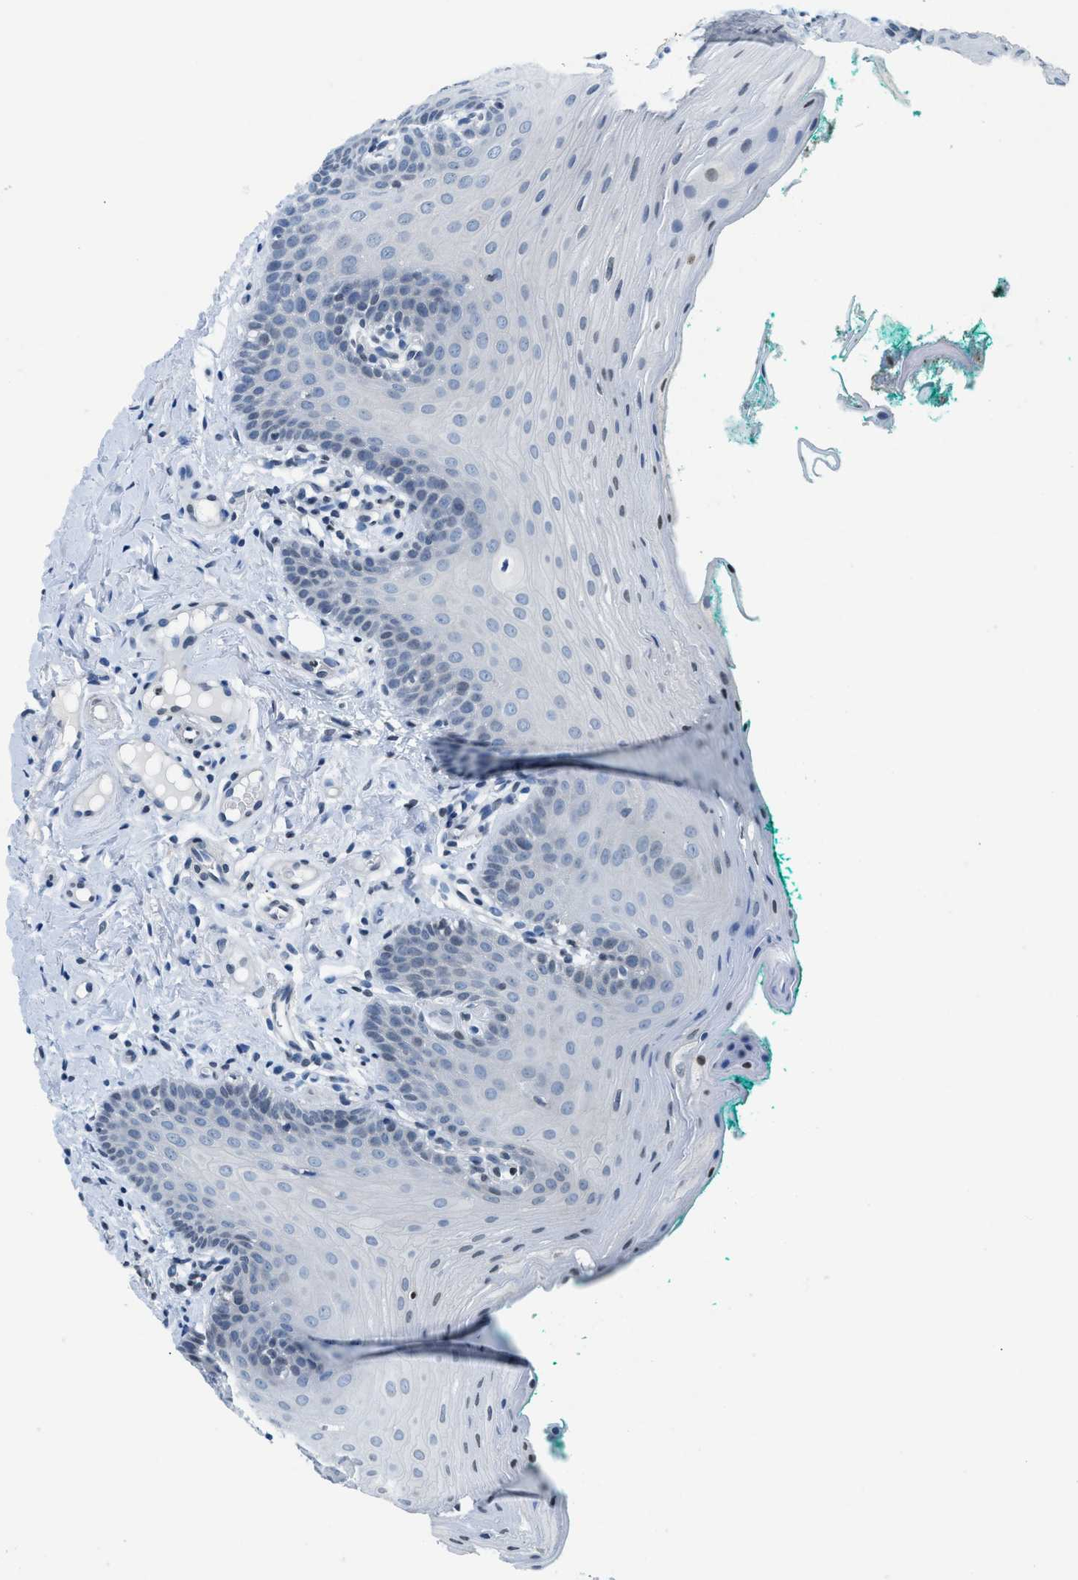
{"staining": {"intensity": "weak", "quantity": "<25%", "location": "nuclear"}, "tissue": "oral mucosa", "cell_type": "Squamous epithelial cells", "image_type": "normal", "snomed": [{"axis": "morphology", "description": "Normal tissue, NOS"}, {"axis": "topography", "description": "Oral tissue"}], "caption": "Immunohistochemistry (IHC) micrograph of benign oral mucosa: oral mucosa stained with DAB (3,3'-diaminobenzidine) exhibits no significant protein expression in squamous epithelial cells. The staining was performed using DAB (3,3'-diaminobenzidine) to visualize the protein expression in brown, while the nuclei were stained in blue with hematoxylin (Magnification: 20x).", "gene": "UVRAG", "patient": {"sex": "male", "age": 58}}